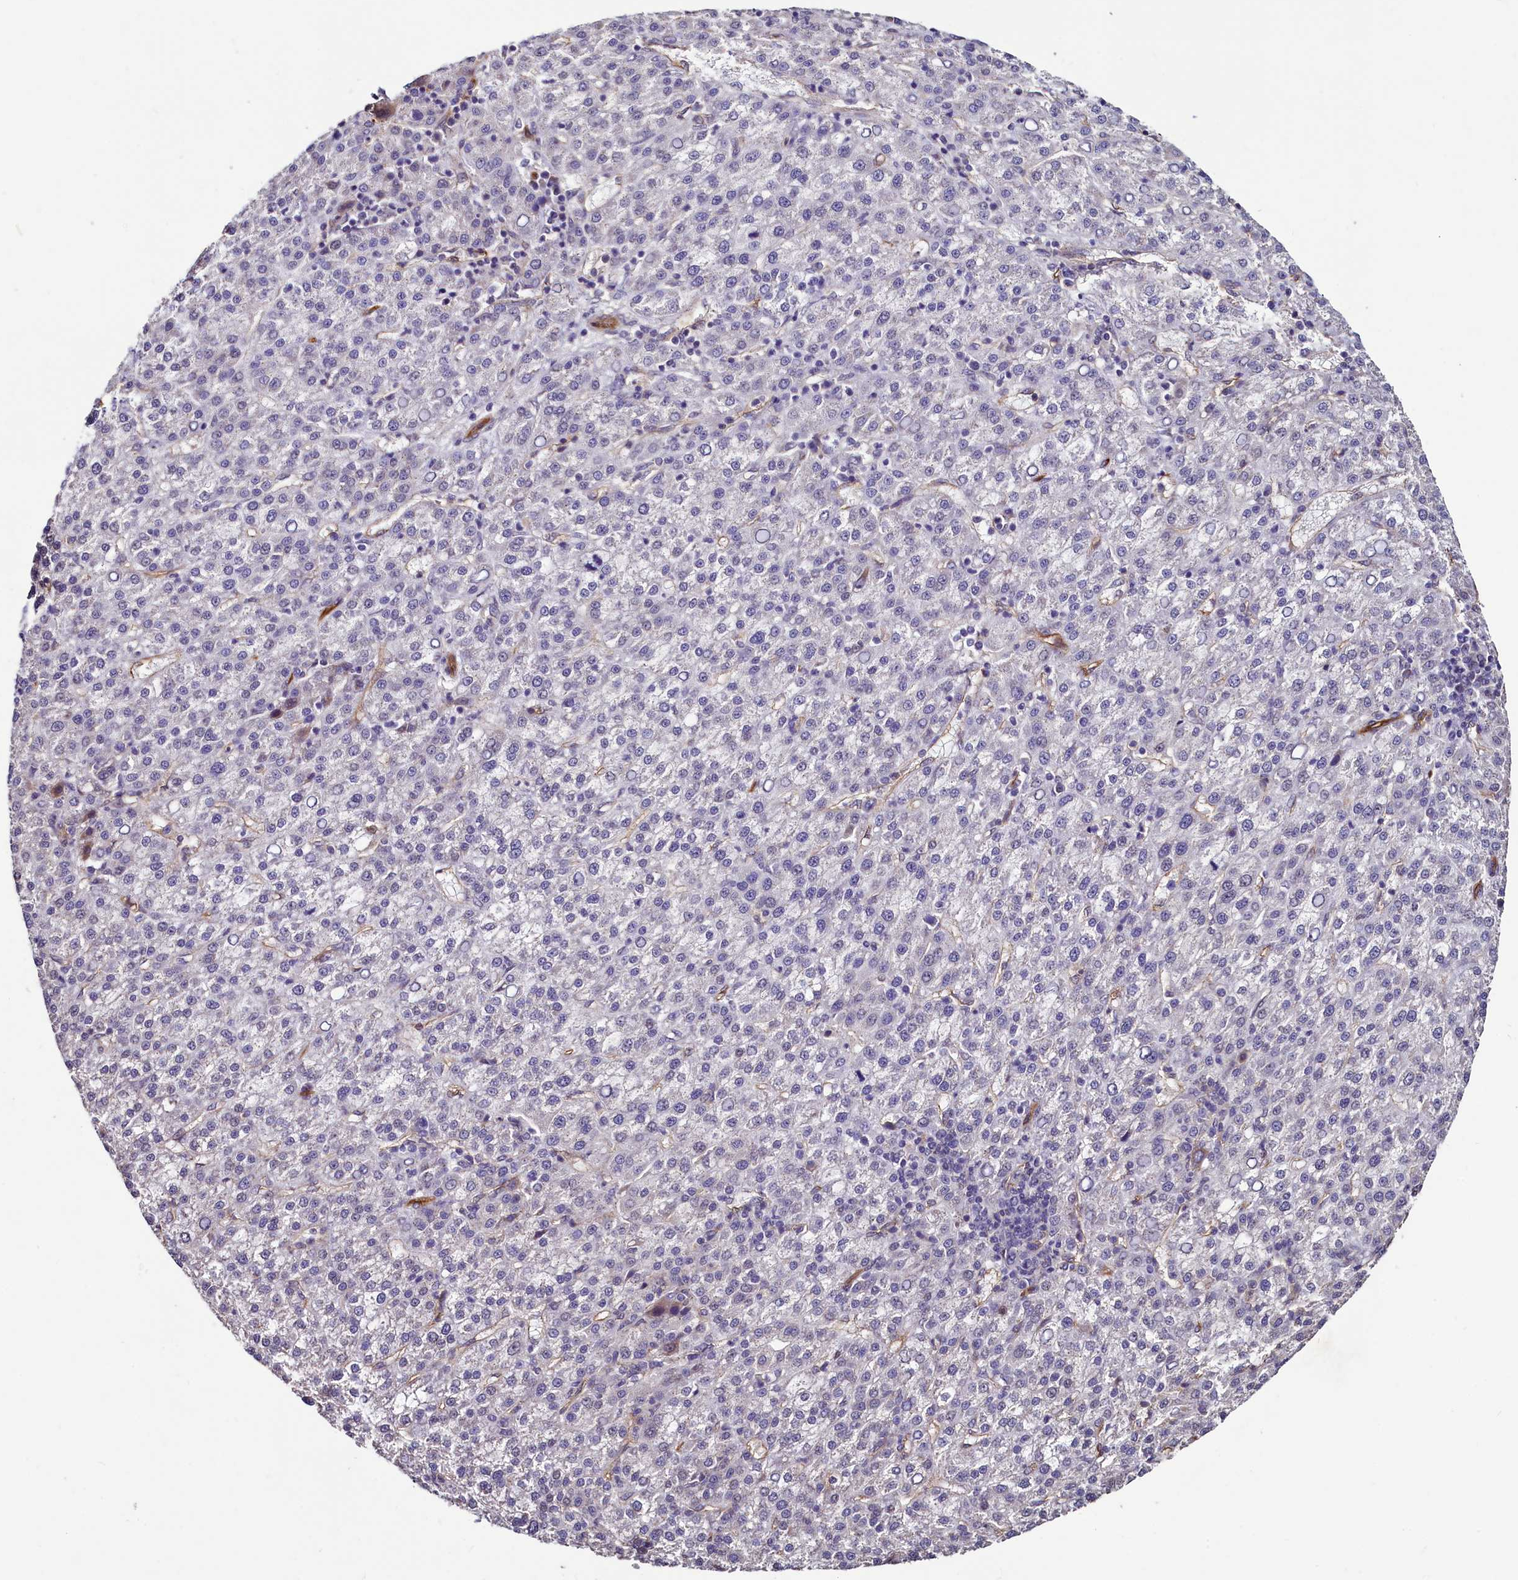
{"staining": {"intensity": "negative", "quantity": "none", "location": "none"}, "tissue": "liver cancer", "cell_type": "Tumor cells", "image_type": "cancer", "snomed": [{"axis": "morphology", "description": "Carcinoma, Hepatocellular, NOS"}, {"axis": "topography", "description": "Liver"}], "caption": "DAB (3,3'-diaminobenzidine) immunohistochemical staining of hepatocellular carcinoma (liver) exhibits no significant positivity in tumor cells.", "gene": "PALM", "patient": {"sex": "female", "age": 58}}